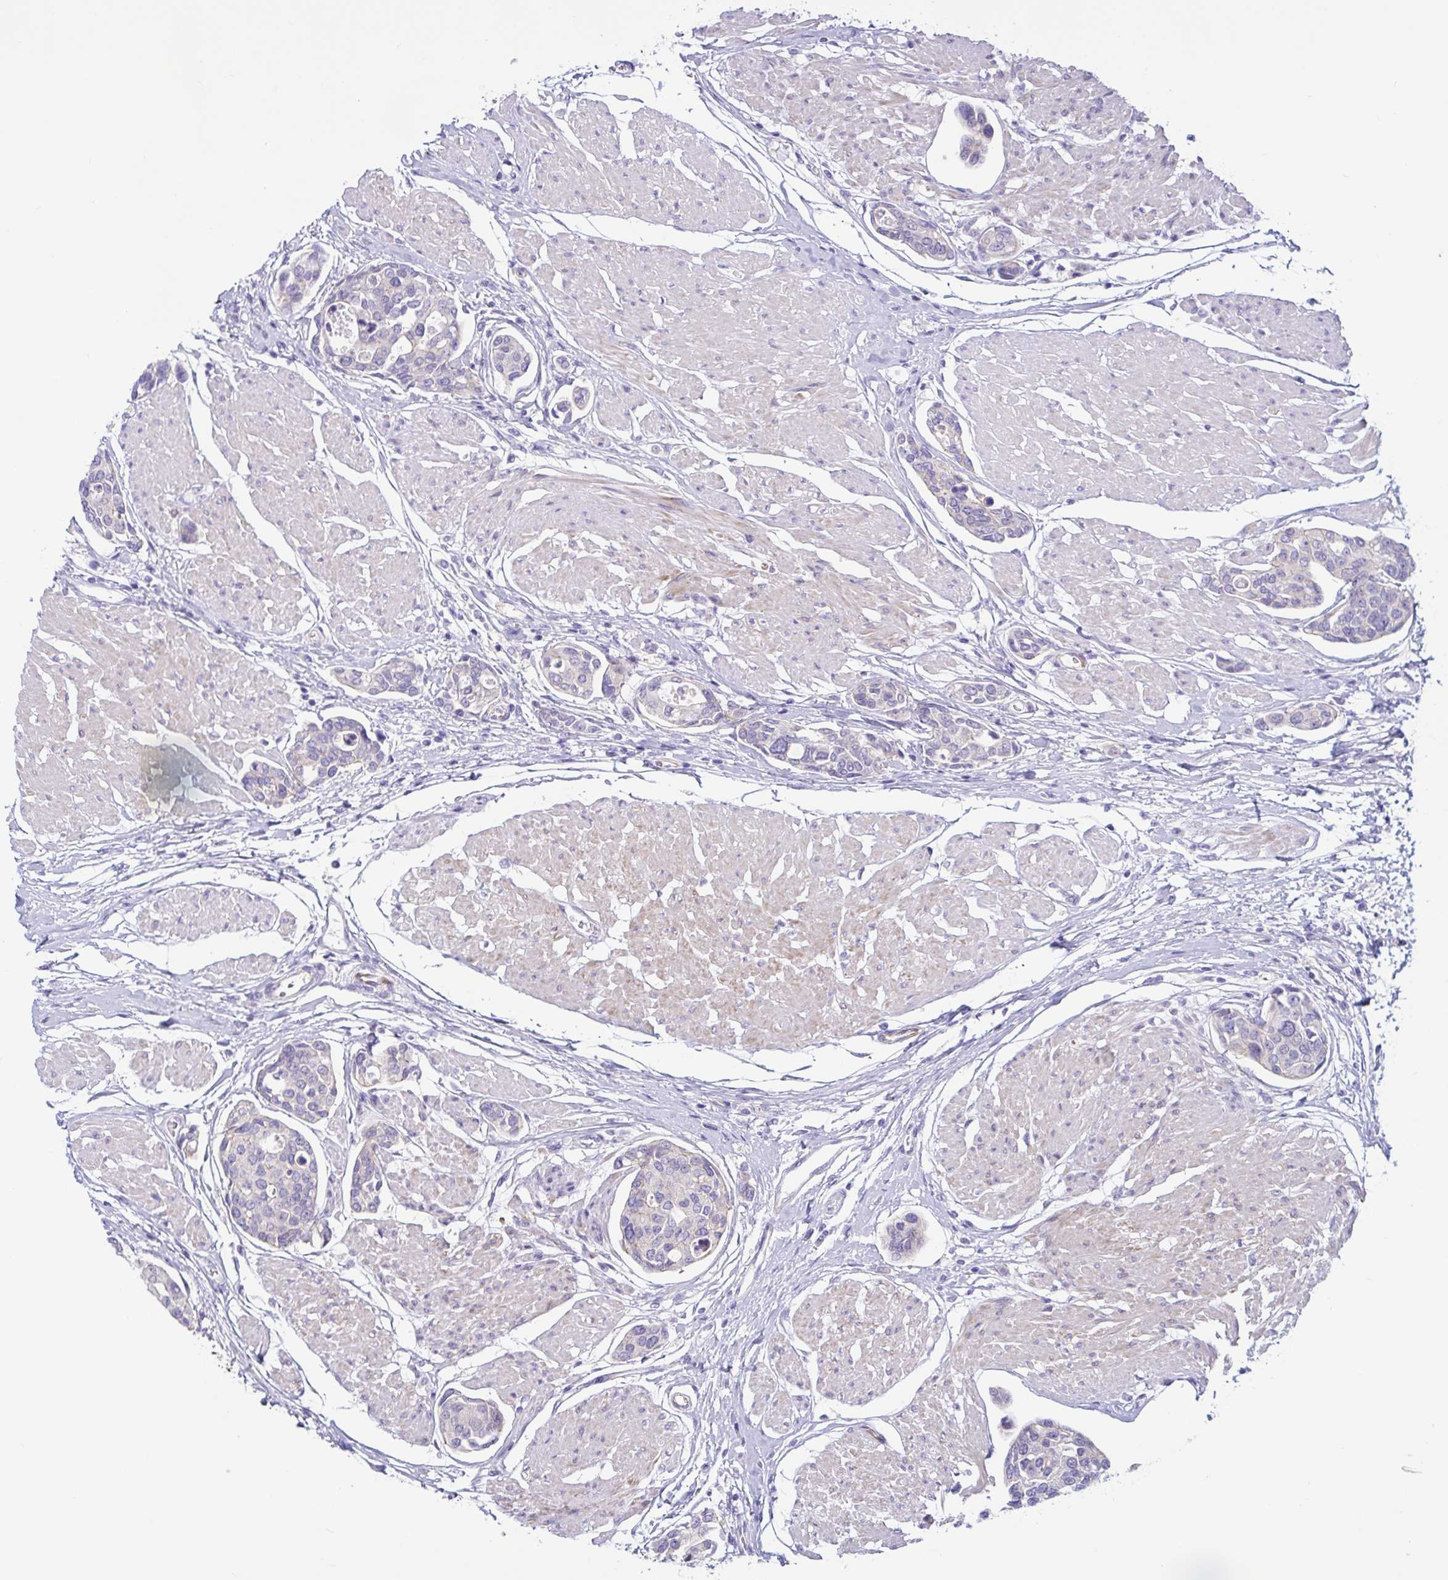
{"staining": {"intensity": "negative", "quantity": "none", "location": "none"}, "tissue": "urothelial cancer", "cell_type": "Tumor cells", "image_type": "cancer", "snomed": [{"axis": "morphology", "description": "Urothelial carcinoma, High grade"}, {"axis": "topography", "description": "Urinary bladder"}], "caption": "The micrograph exhibits no significant positivity in tumor cells of urothelial carcinoma (high-grade). (Stains: DAB immunohistochemistry with hematoxylin counter stain, Microscopy: brightfield microscopy at high magnification).", "gene": "TNNI2", "patient": {"sex": "male", "age": 78}}